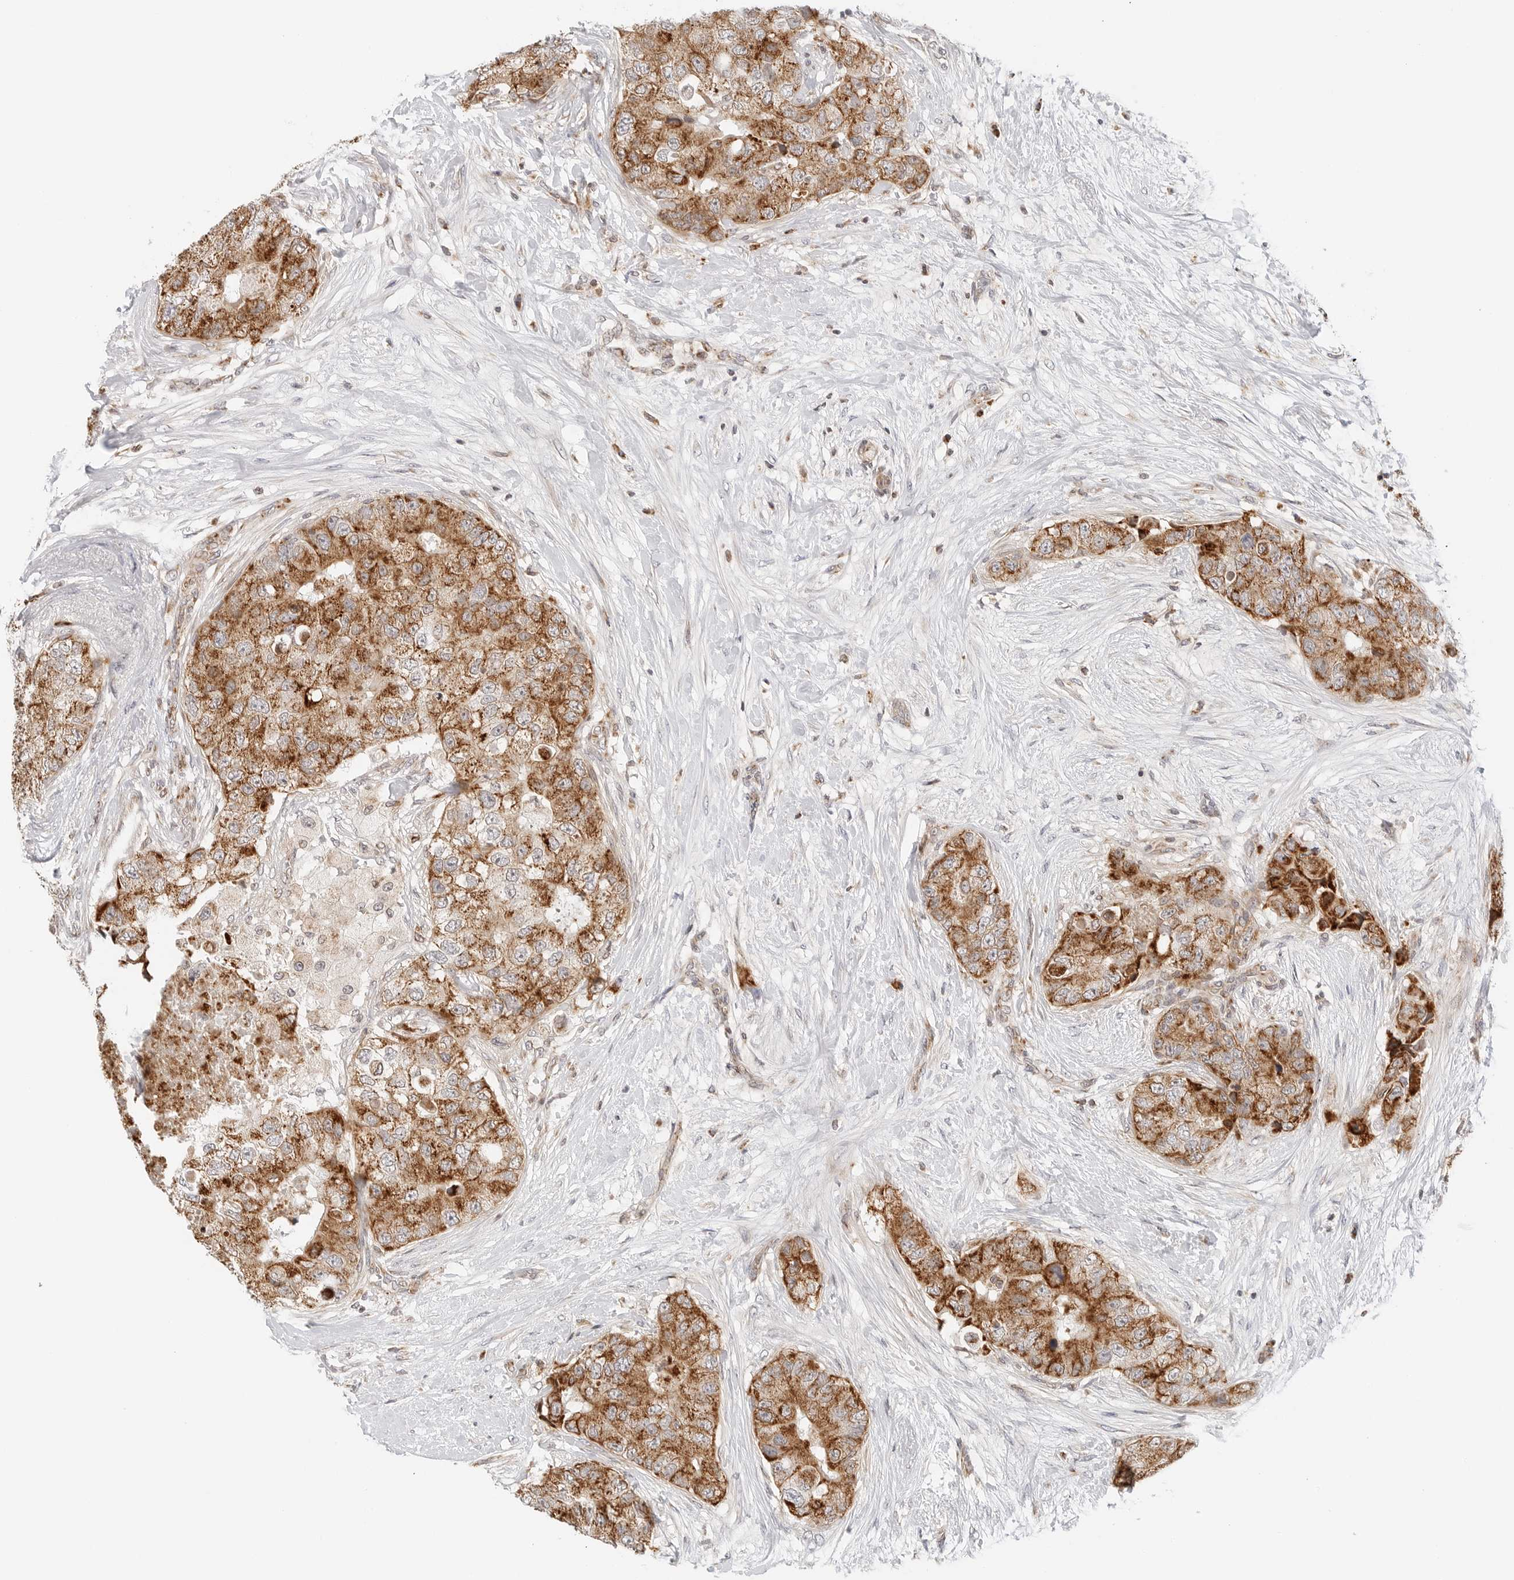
{"staining": {"intensity": "moderate", "quantity": ">75%", "location": "cytoplasmic/membranous"}, "tissue": "breast cancer", "cell_type": "Tumor cells", "image_type": "cancer", "snomed": [{"axis": "morphology", "description": "Duct carcinoma"}, {"axis": "topography", "description": "Breast"}], "caption": "A photomicrograph of human infiltrating ductal carcinoma (breast) stained for a protein demonstrates moderate cytoplasmic/membranous brown staining in tumor cells. The staining was performed using DAB (3,3'-diaminobenzidine) to visualize the protein expression in brown, while the nuclei were stained in blue with hematoxylin (Magnification: 20x).", "gene": "DYRK4", "patient": {"sex": "female", "age": 62}}